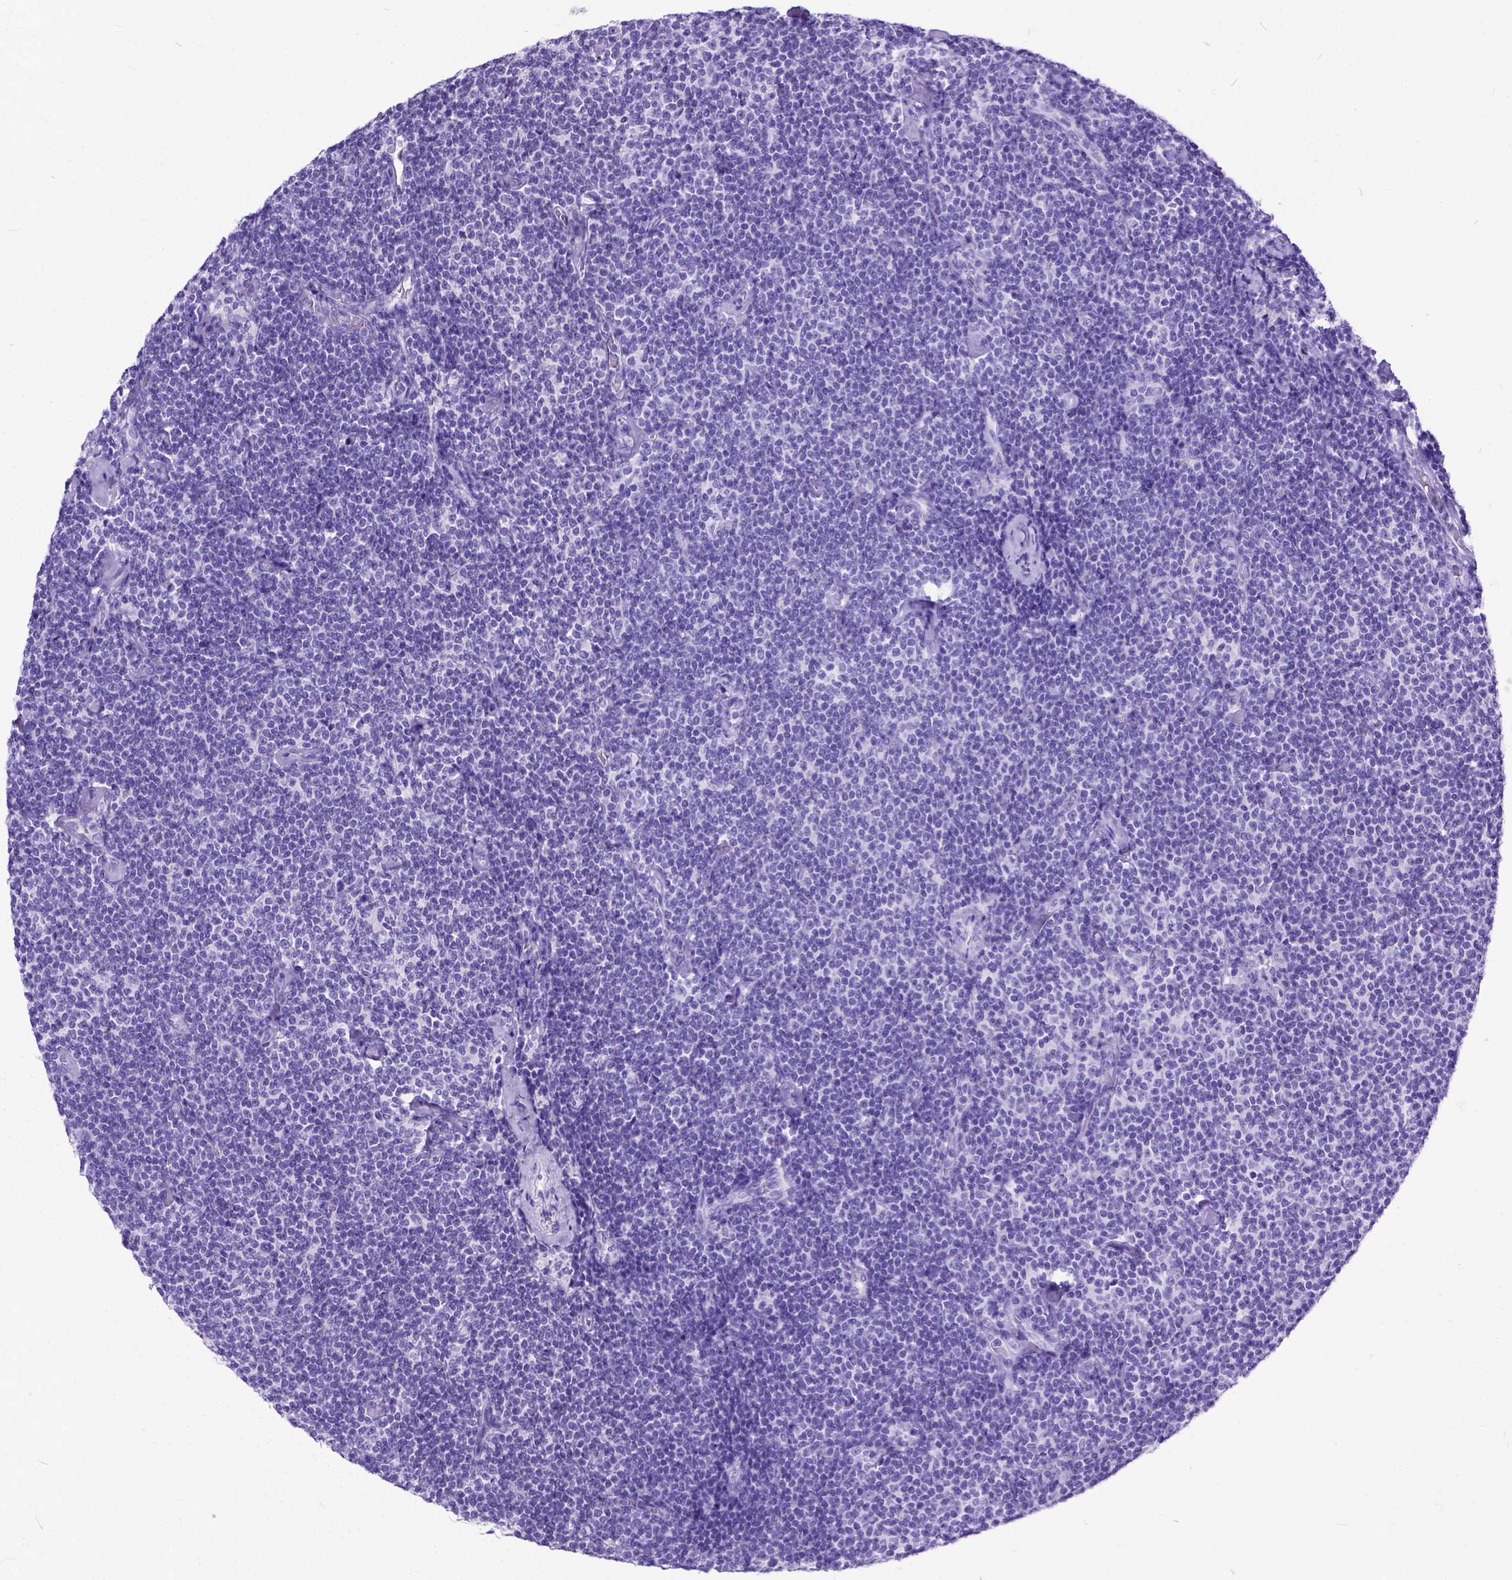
{"staining": {"intensity": "negative", "quantity": "none", "location": "none"}, "tissue": "lymphoma", "cell_type": "Tumor cells", "image_type": "cancer", "snomed": [{"axis": "morphology", "description": "Malignant lymphoma, non-Hodgkin's type, Low grade"}, {"axis": "topography", "description": "Lymph node"}], "caption": "High power microscopy photomicrograph of an immunohistochemistry micrograph of malignant lymphoma, non-Hodgkin's type (low-grade), revealing no significant expression in tumor cells.", "gene": "C1QTNF3", "patient": {"sex": "male", "age": 81}}